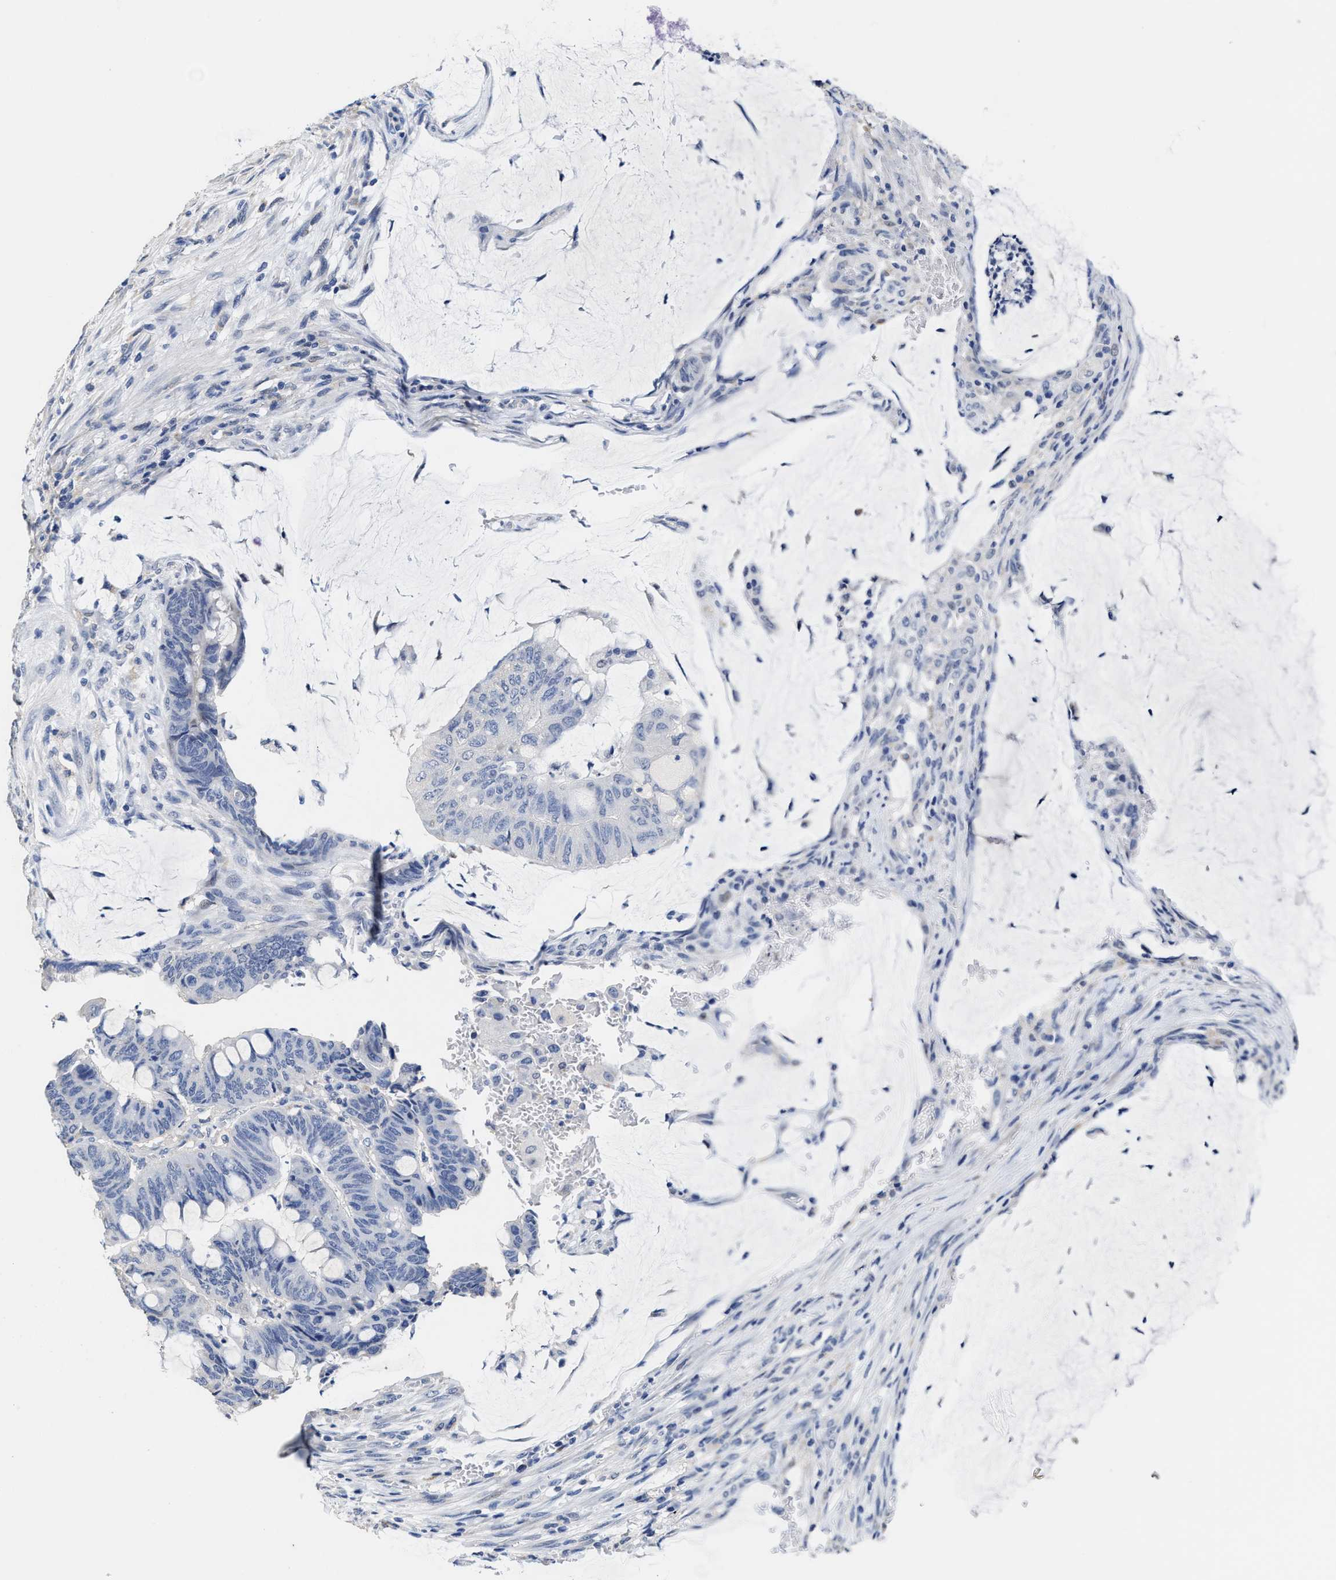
{"staining": {"intensity": "negative", "quantity": "none", "location": "none"}, "tissue": "colorectal cancer", "cell_type": "Tumor cells", "image_type": "cancer", "snomed": [{"axis": "morphology", "description": "Normal tissue, NOS"}, {"axis": "morphology", "description": "Adenocarcinoma, NOS"}, {"axis": "topography", "description": "Rectum"}, {"axis": "topography", "description": "Peripheral nerve tissue"}], "caption": "Protein analysis of colorectal cancer (adenocarcinoma) shows no significant expression in tumor cells.", "gene": "ZFAT", "patient": {"sex": "male", "age": 92}}